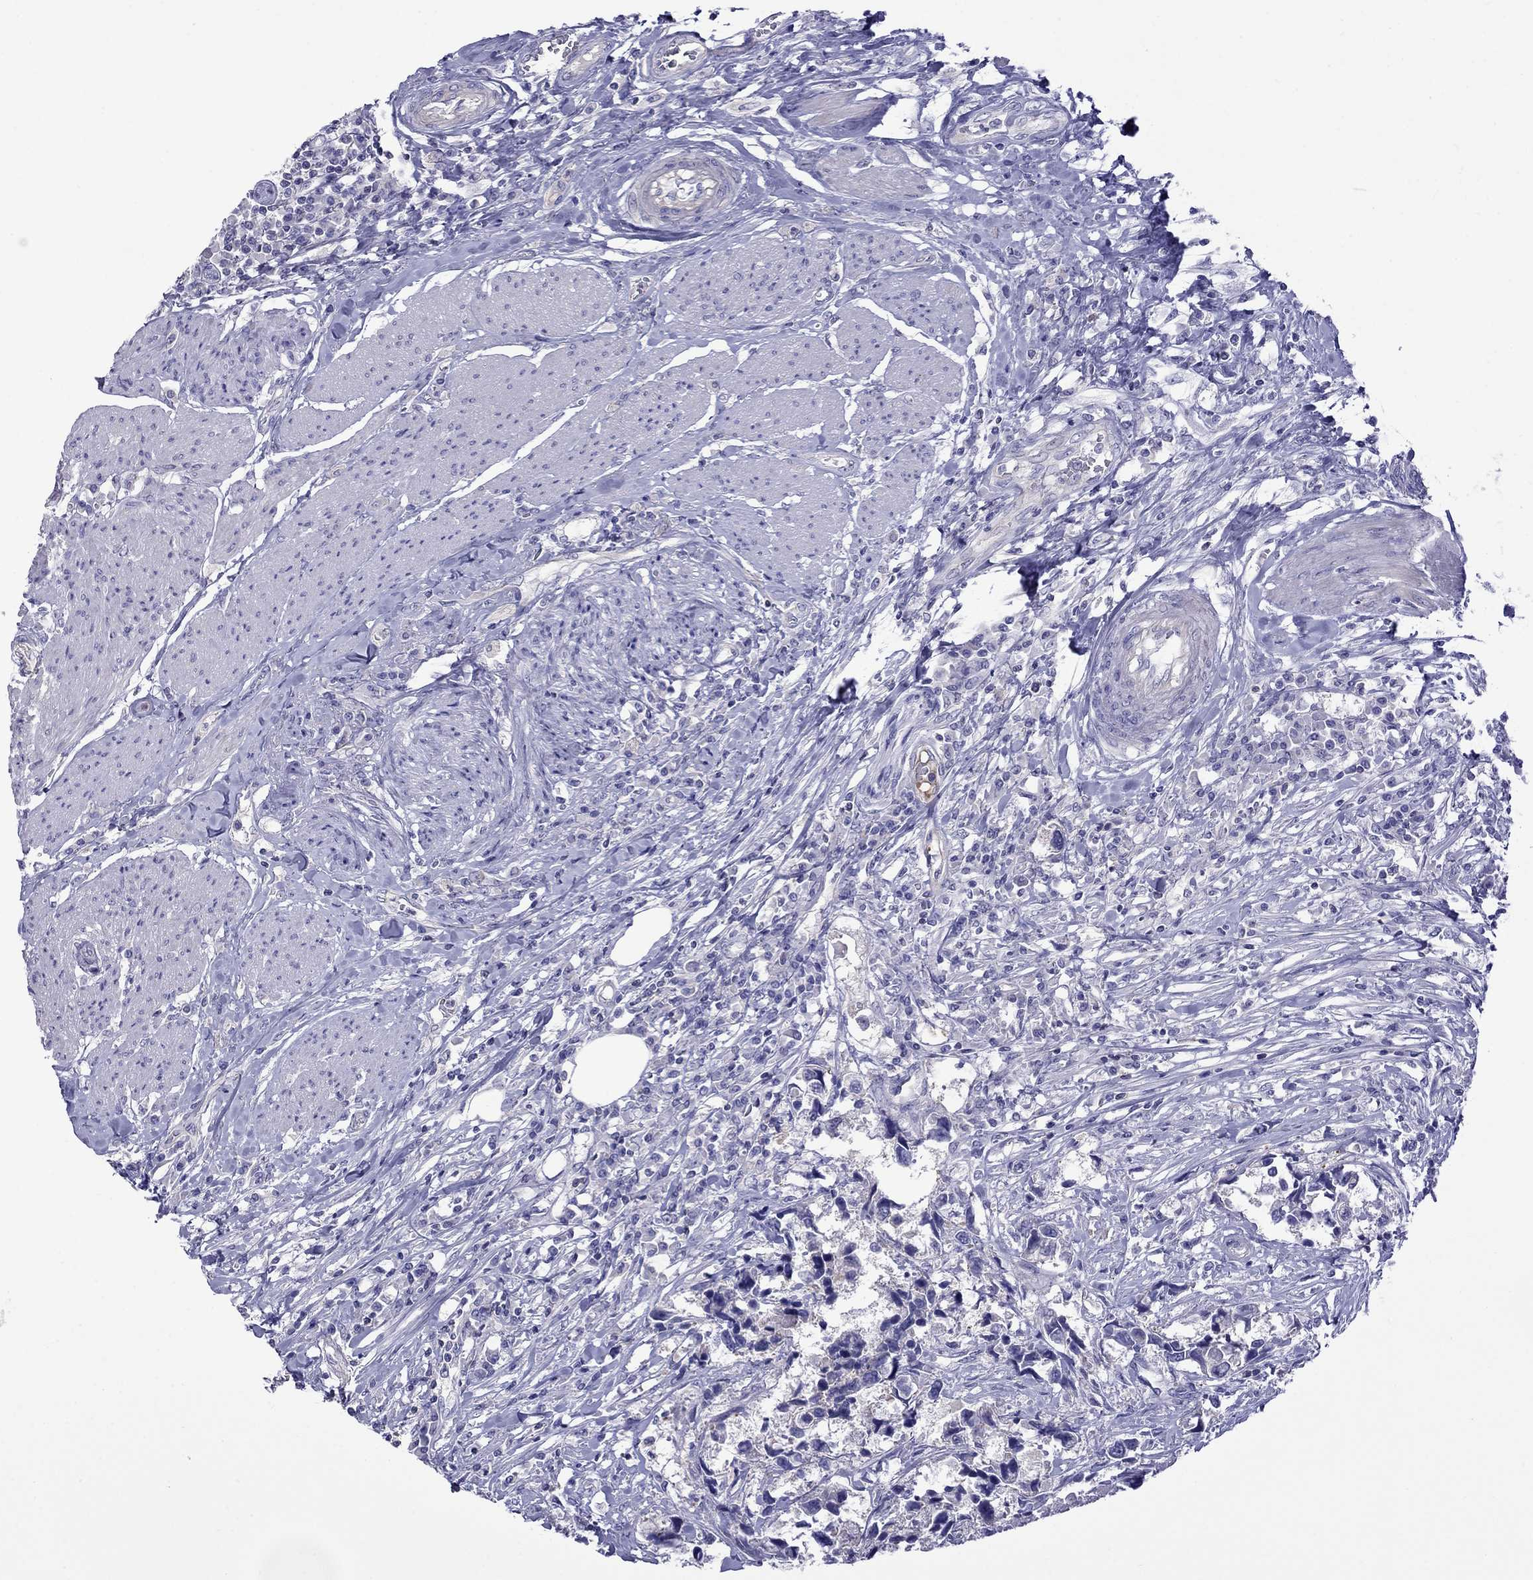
{"staining": {"intensity": "negative", "quantity": "none", "location": "none"}, "tissue": "urothelial cancer", "cell_type": "Tumor cells", "image_type": "cancer", "snomed": [{"axis": "morphology", "description": "Urothelial carcinoma, NOS"}, {"axis": "morphology", "description": "Urothelial carcinoma, High grade"}, {"axis": "topography", "description": "Urinary bladder"}], "caption": "Immunohistochemistry of transitional cell carcinoma demonstrates no expression in tumor cells.", "gene": "STAR", "patient": {"sex": "male", "age": 63}}